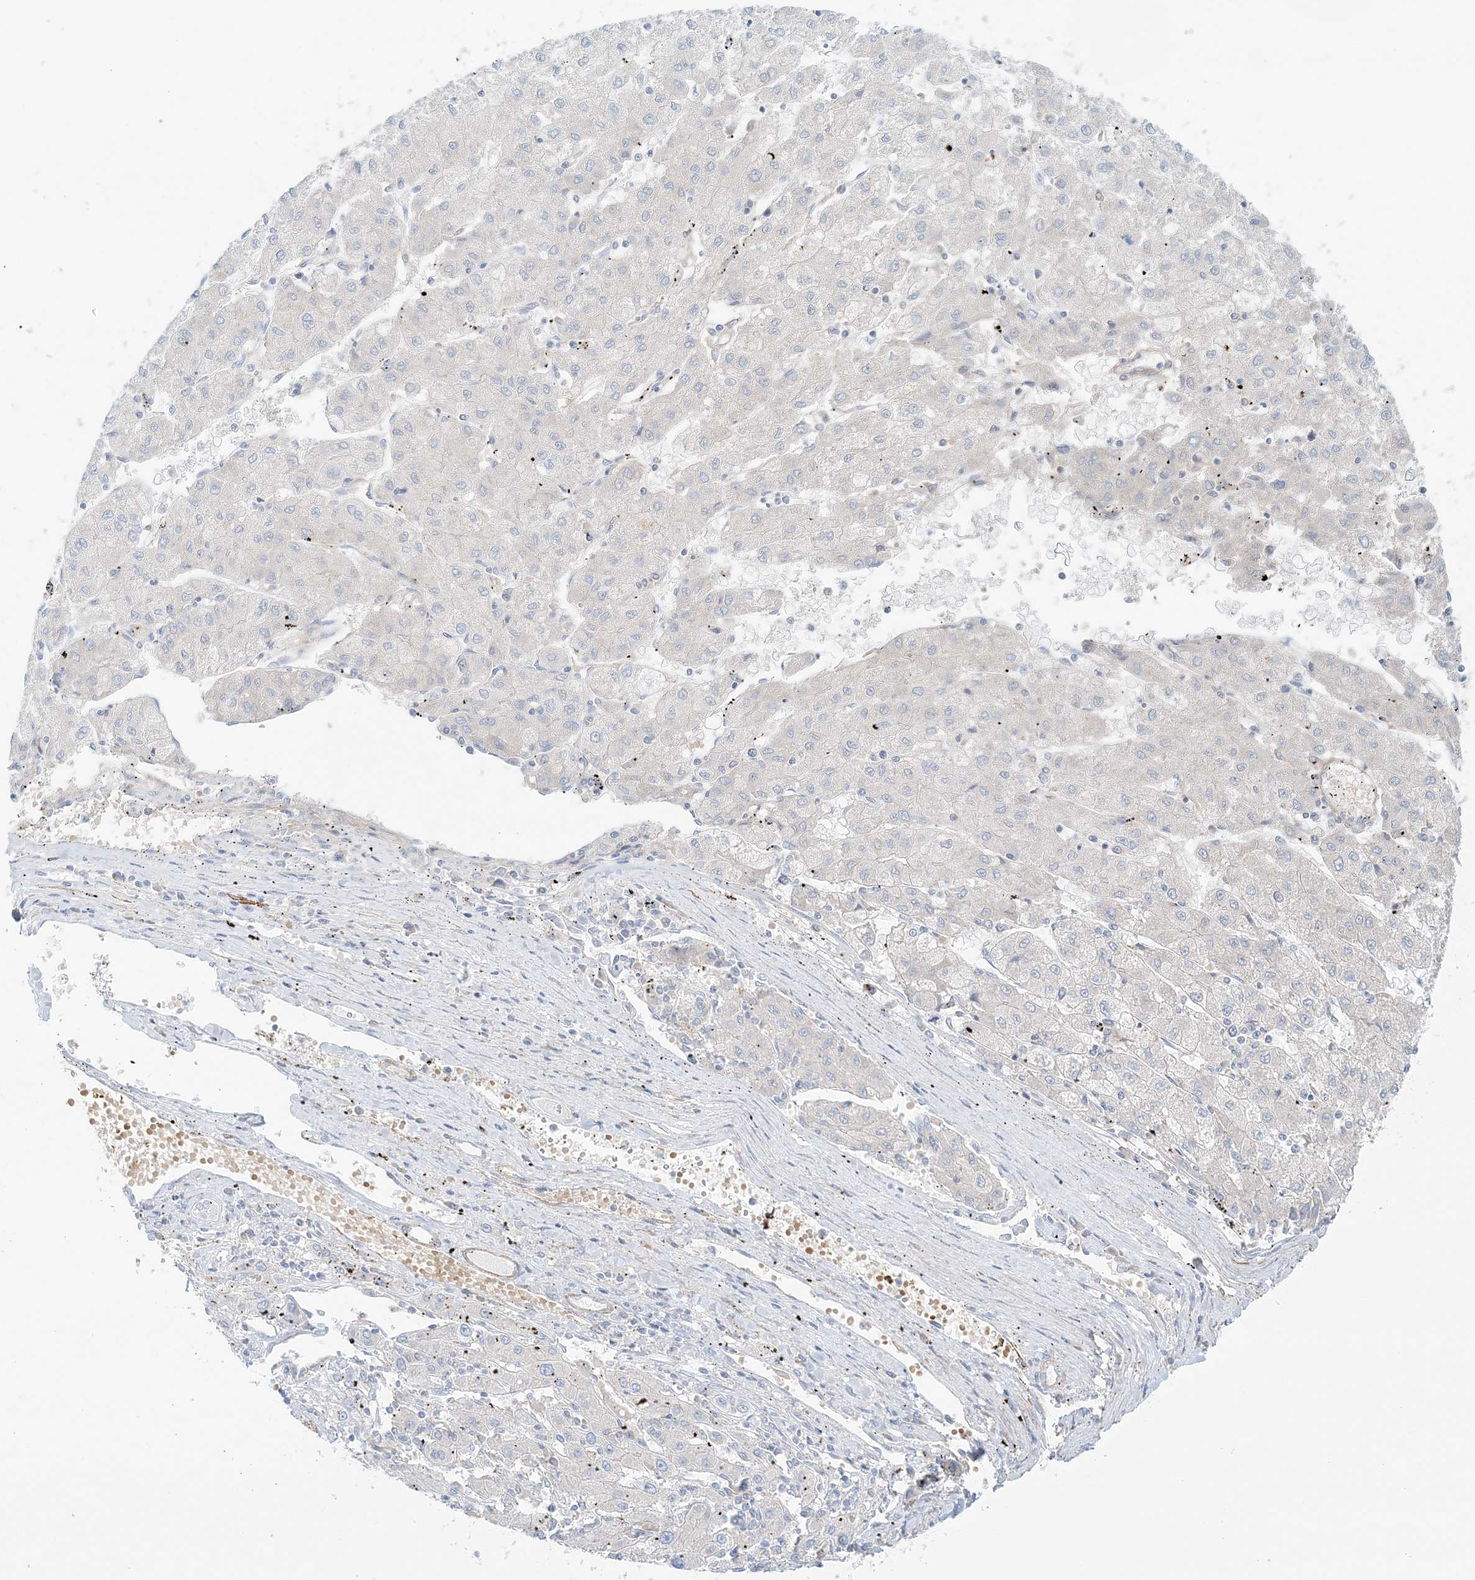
{"staining": {"intensity": "negative", "quantity": "none", "location": "none"}, "tissue": "liver cancer", "cell_type": "Tumor cells", "image_type": "cancer", "snomed": [{"axis": "morphology", "description": "Carcinoma, Hepatocellular, NOS"}, {"axis": "topography", "description": "Liver"}], "caption": "Tumor cells are negative for protein expression in human hepatocellular carcinoma (liver).", "gene": "TTI1", "patient": {"sex": "male", "age": 72}}